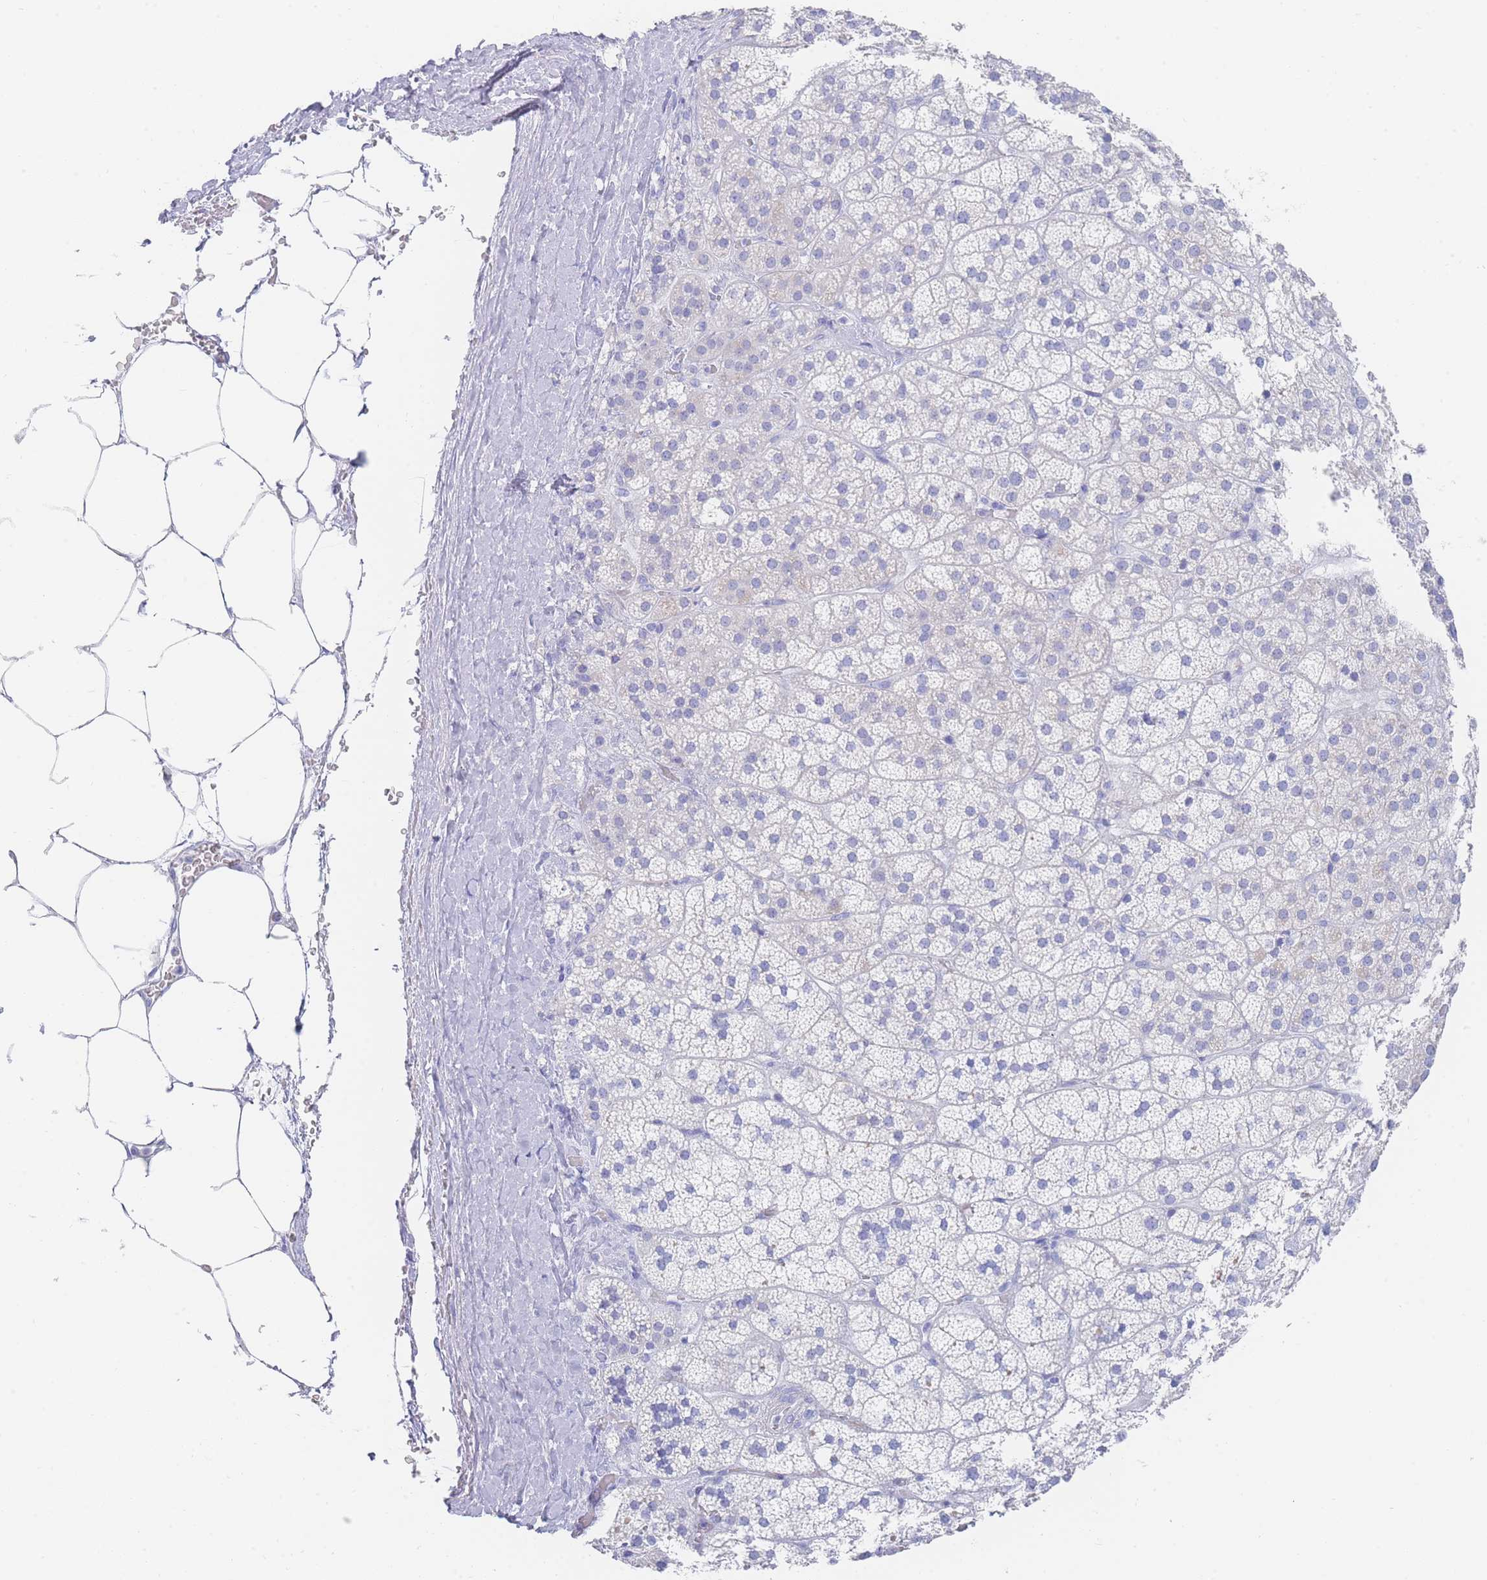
{"staining": {"intensity": "negative", "quantity": "none", "location": "none"}, "tissue": "adrenal gland", "cell_type": "Glandular cells", "image_type": "normal", "snomed": [{"axis": "morphology", "description": "Normal tissue, NOS"}, {"axis": "topography", "description": "Adrenal gland"}], "caption": "DAB immunohistochemical staining of benign human adrenal gland reveals no significant positivity in glandular cells. (Stains: DAB (3,3'-diaminobenzidine) immunohistochemistry with hematoxylin counter stain, Microscopy: brightfield microscopy at high magnification).", "gene": "LRRC37A2", "patient": {"sex": "female", "age": 70}}